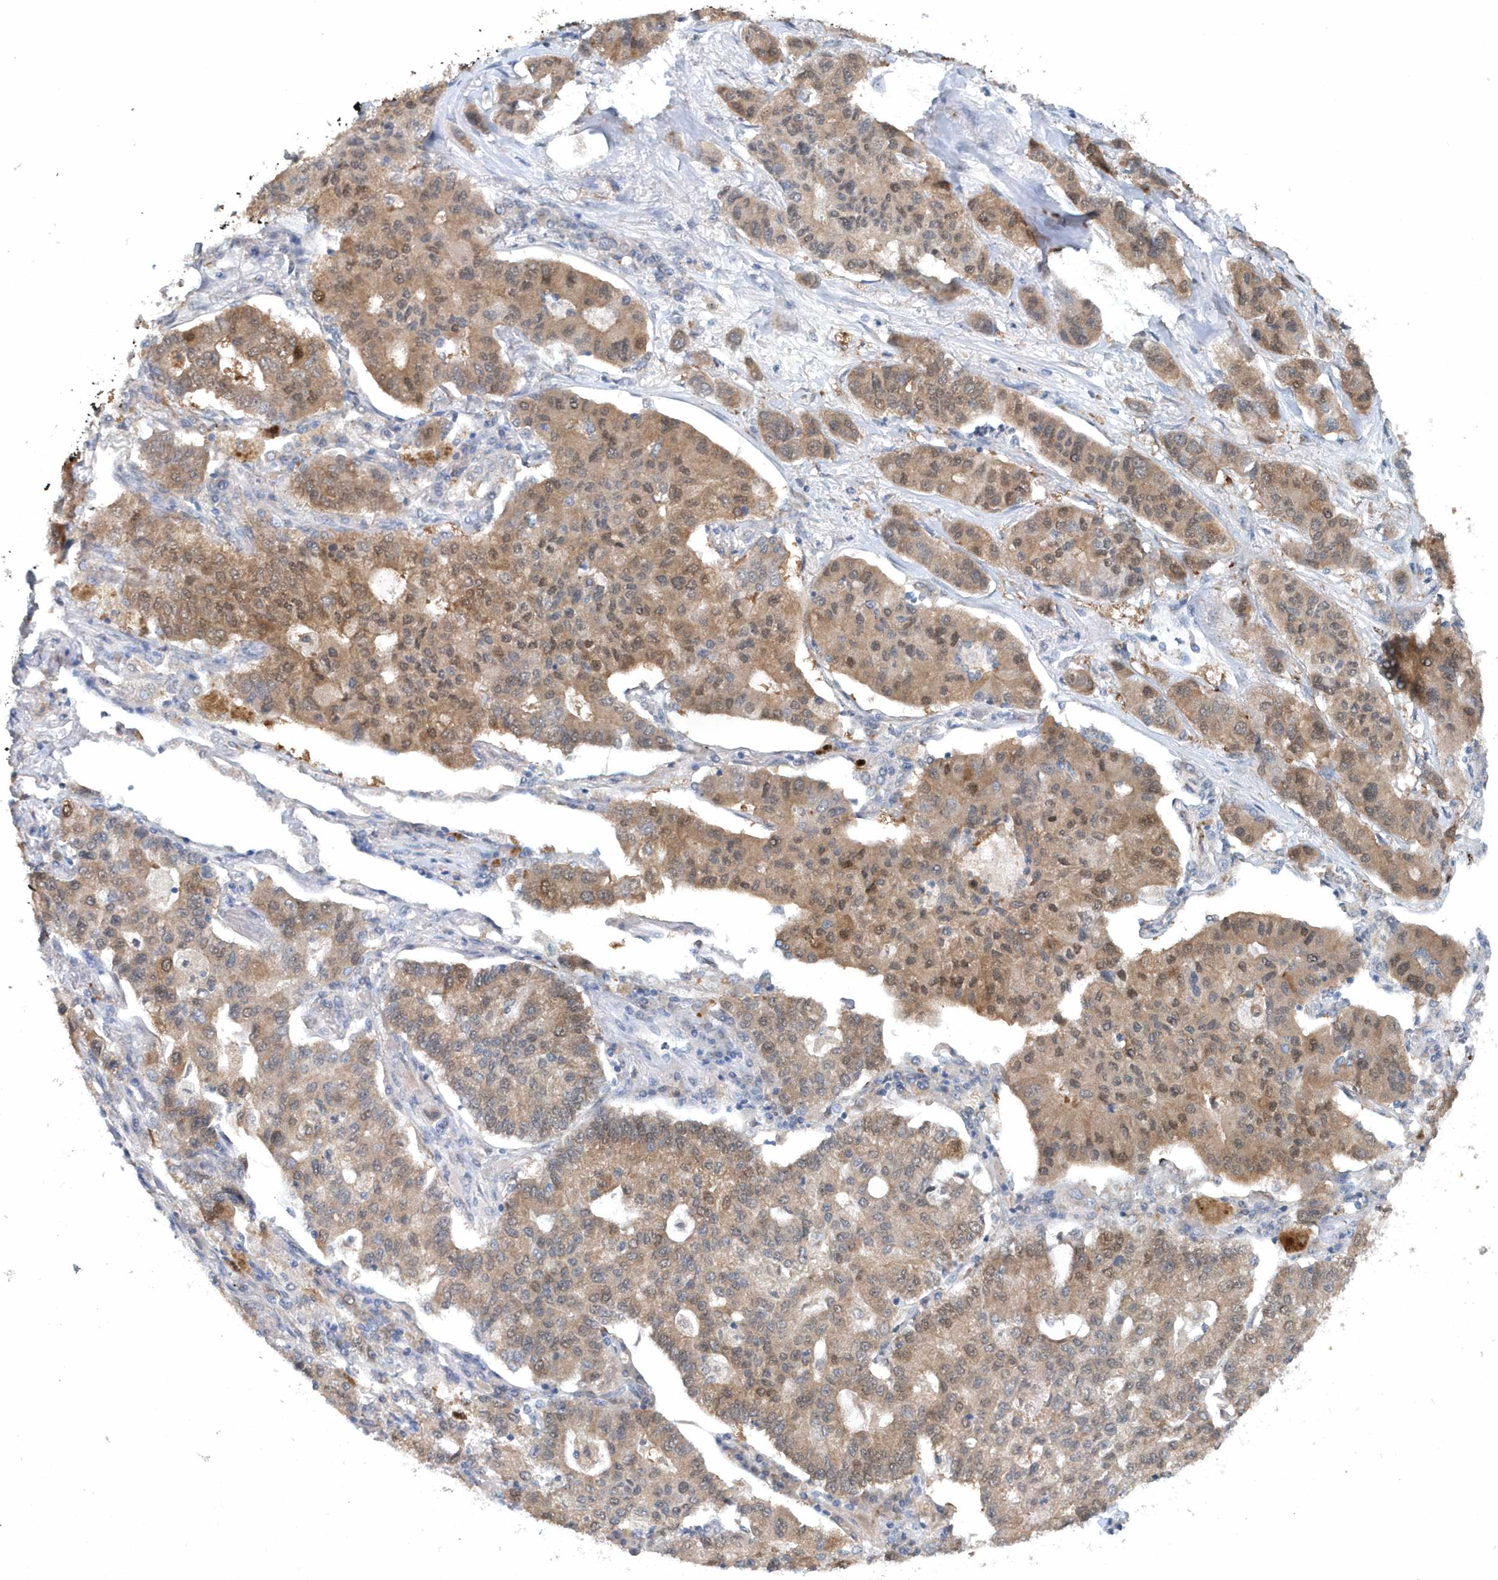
{"staining": {"intensity": "moderate", "quantity": ">75%", "location": "cytoplasmic/membranous"}, "tissue": "lung cancer", "cell_type": "Tumor cells", "image_type": "cancer", "snomed": [{"axis": "morphology", "description": "Adenocarcinoma, NOS"}, {"axis": "topography", "description": "Lung"}], "caption": "Immunohistochemistry (IHC) of adenocarcinoma (lung) displays medium levels of moderate cytoplasmic/membranous staining in approximately >75% of tumor cells. The staining was performed using DAB, with brown indicating positive protein expression. Nuclei are stained blue with hematoxylin.", "gene": "PFN2", "patient": {"sex": "male", "age": 49}}